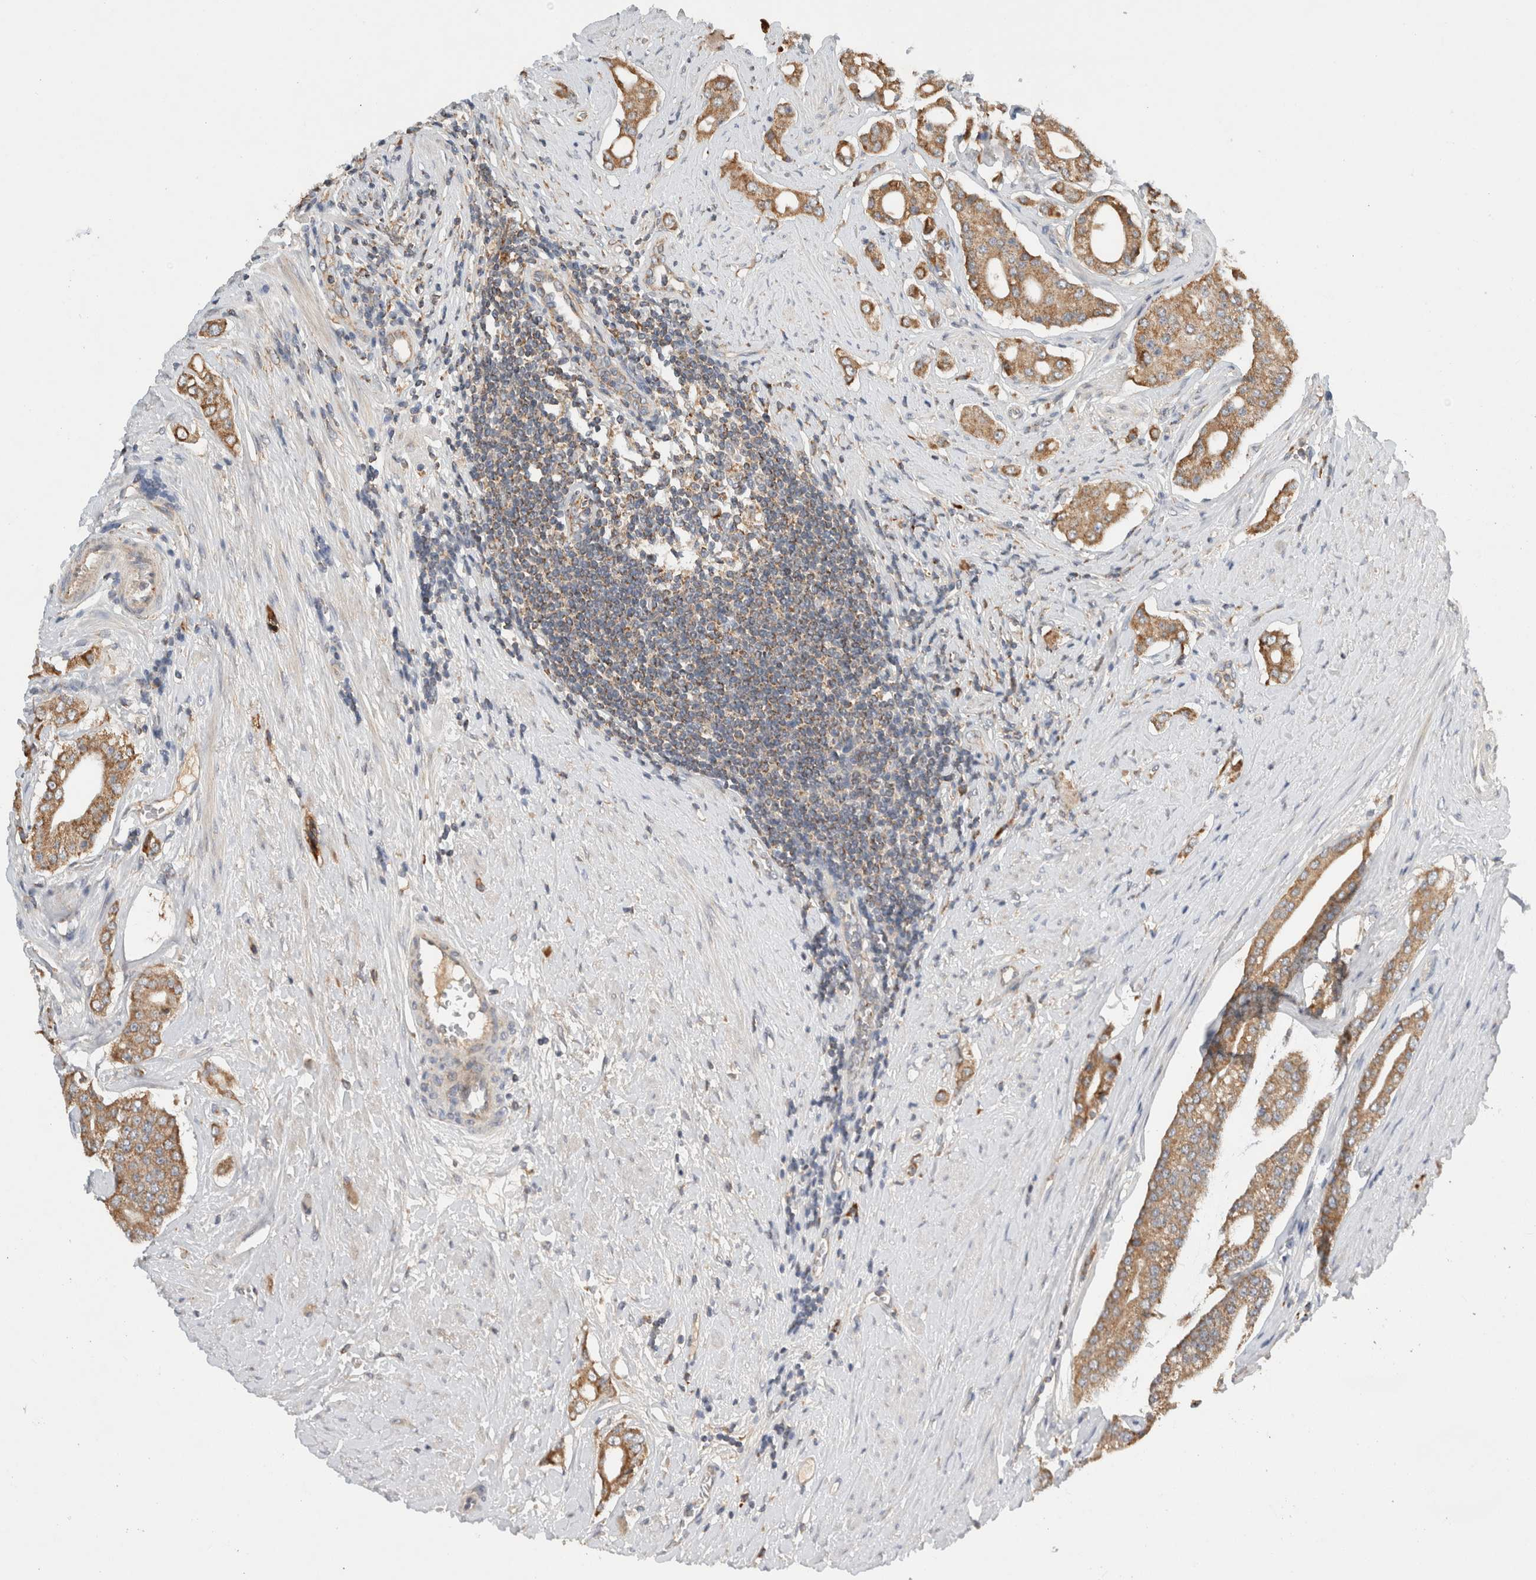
{"staining": {"intensity": "moderate", "quantity": ">75%", "location": "cytoplasmic/membranous"}, "tissue": "prostate cancer", "cell_type": "Tumor cells", "image_type": "cancer", "snomed": [{"axis": "morphology", "description": "Adenocarcinoma, High grade"}, {"axis": "topography", "description": "Prostate"}], "caption": "Tumor cells display medium levels of moderate cytoplasmic/membranous positivity in approximately >75% of cells in human prostate adenocarcinoma (high-grade). The staining is performed using DAB (3,3'-diaminobenzidine) brown chromogen to label protein expression. The nuclei are counter-stained blue using hematoxylin.", "gene": "AMPD1", "patient": {"sex": "male", "age": 71}}